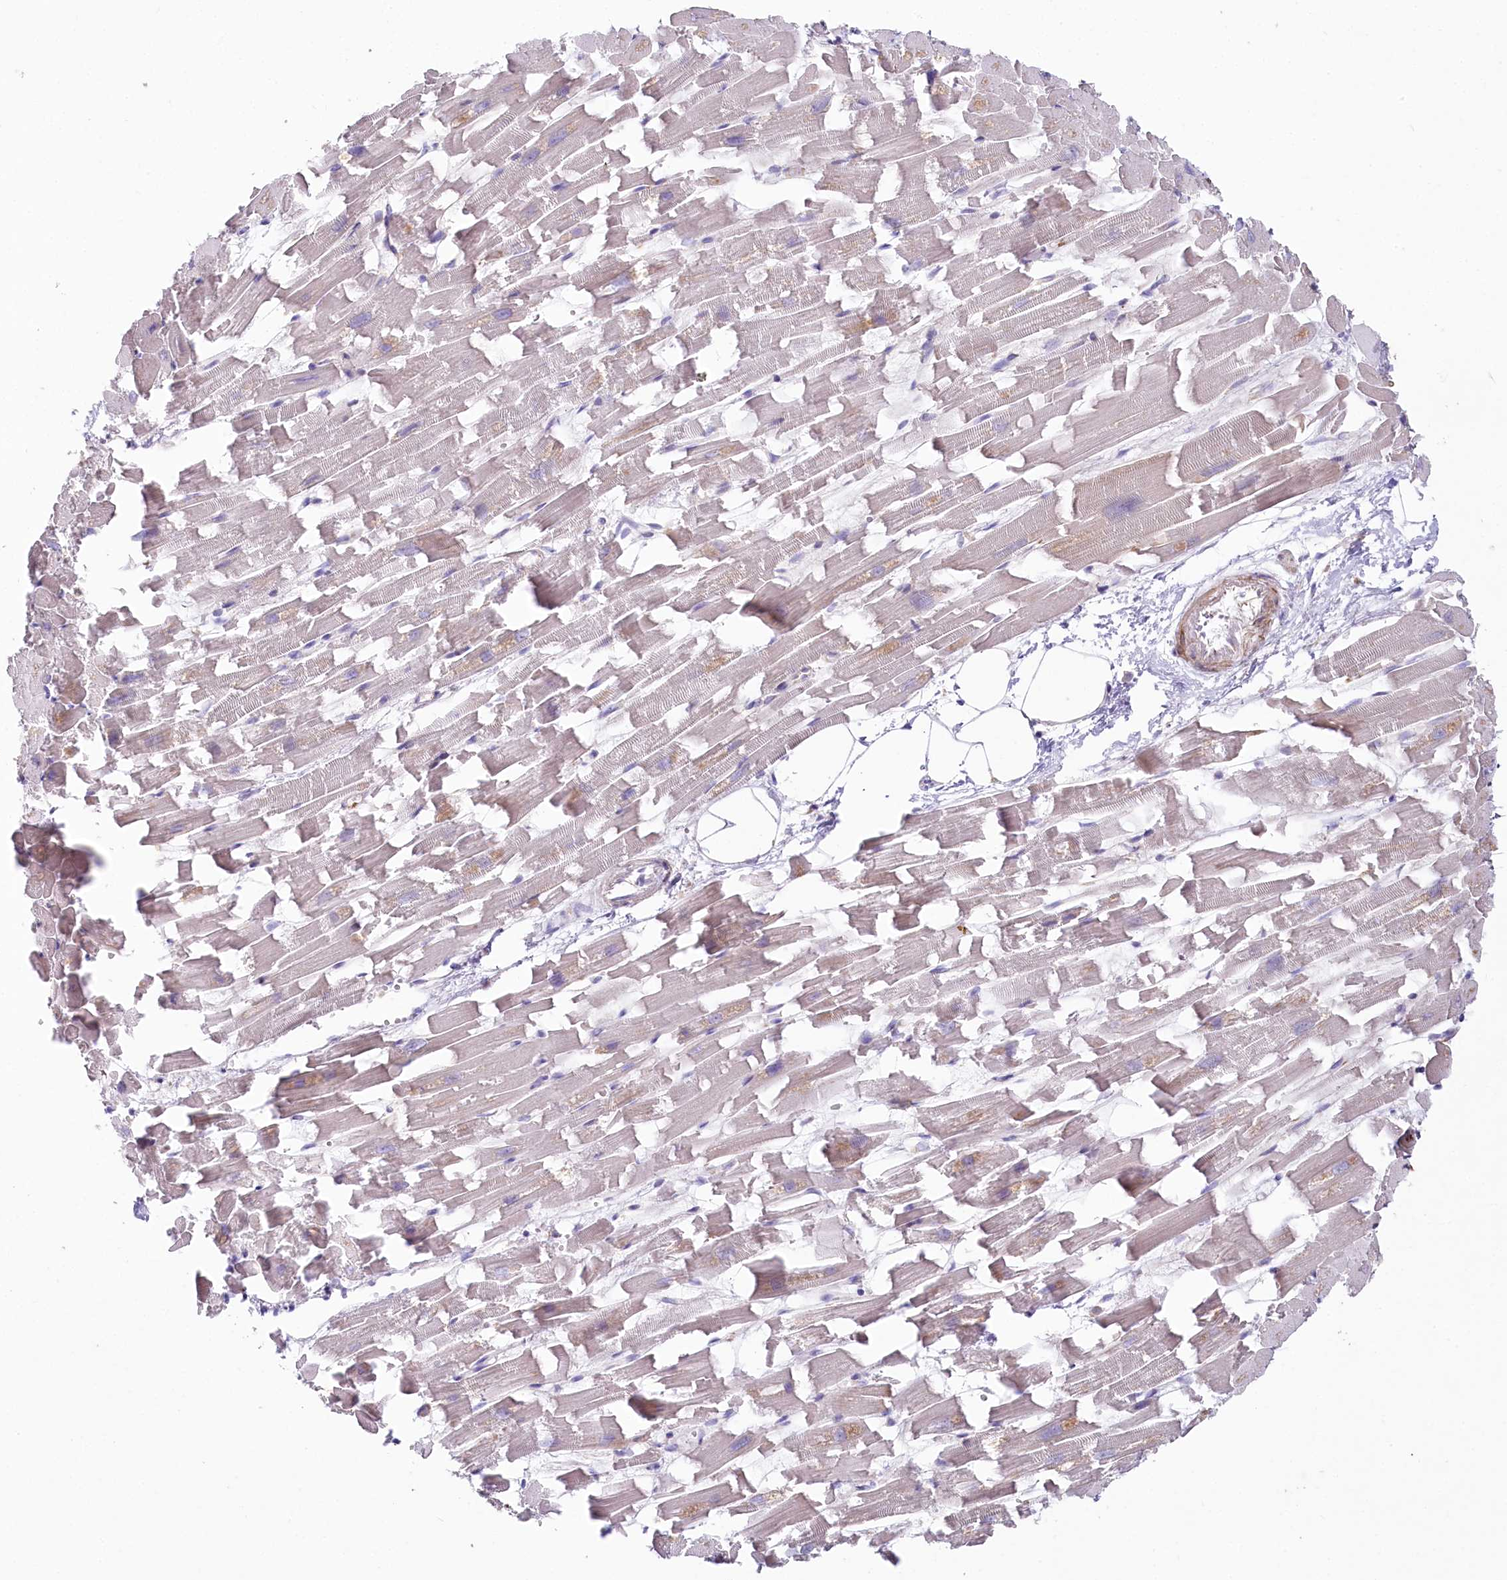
{"staining": {"intensity": "negative", "quantity": "none", "location": "none"}, "tissue": "heart muscle", "cell_type": "Cardiomyocytes", "image_type": "normal", "snomed": [{"axis": "morphology", "description": "Normal tissue, NOS"}, {"axis": "topography", "description": "Heart"}], "caption": "Immunohistochemistry (IHC) image of benign heart muscle: human heart muscle stained with DAB (3,3'-diaminobenzidine) demonstrates no significant protein staining in cardiomyocytes. (Immunohistochemistry, brightfield microscopy, high magnification).", "gene": "STX6", "patient": {"sex": "female", "age": 64}}